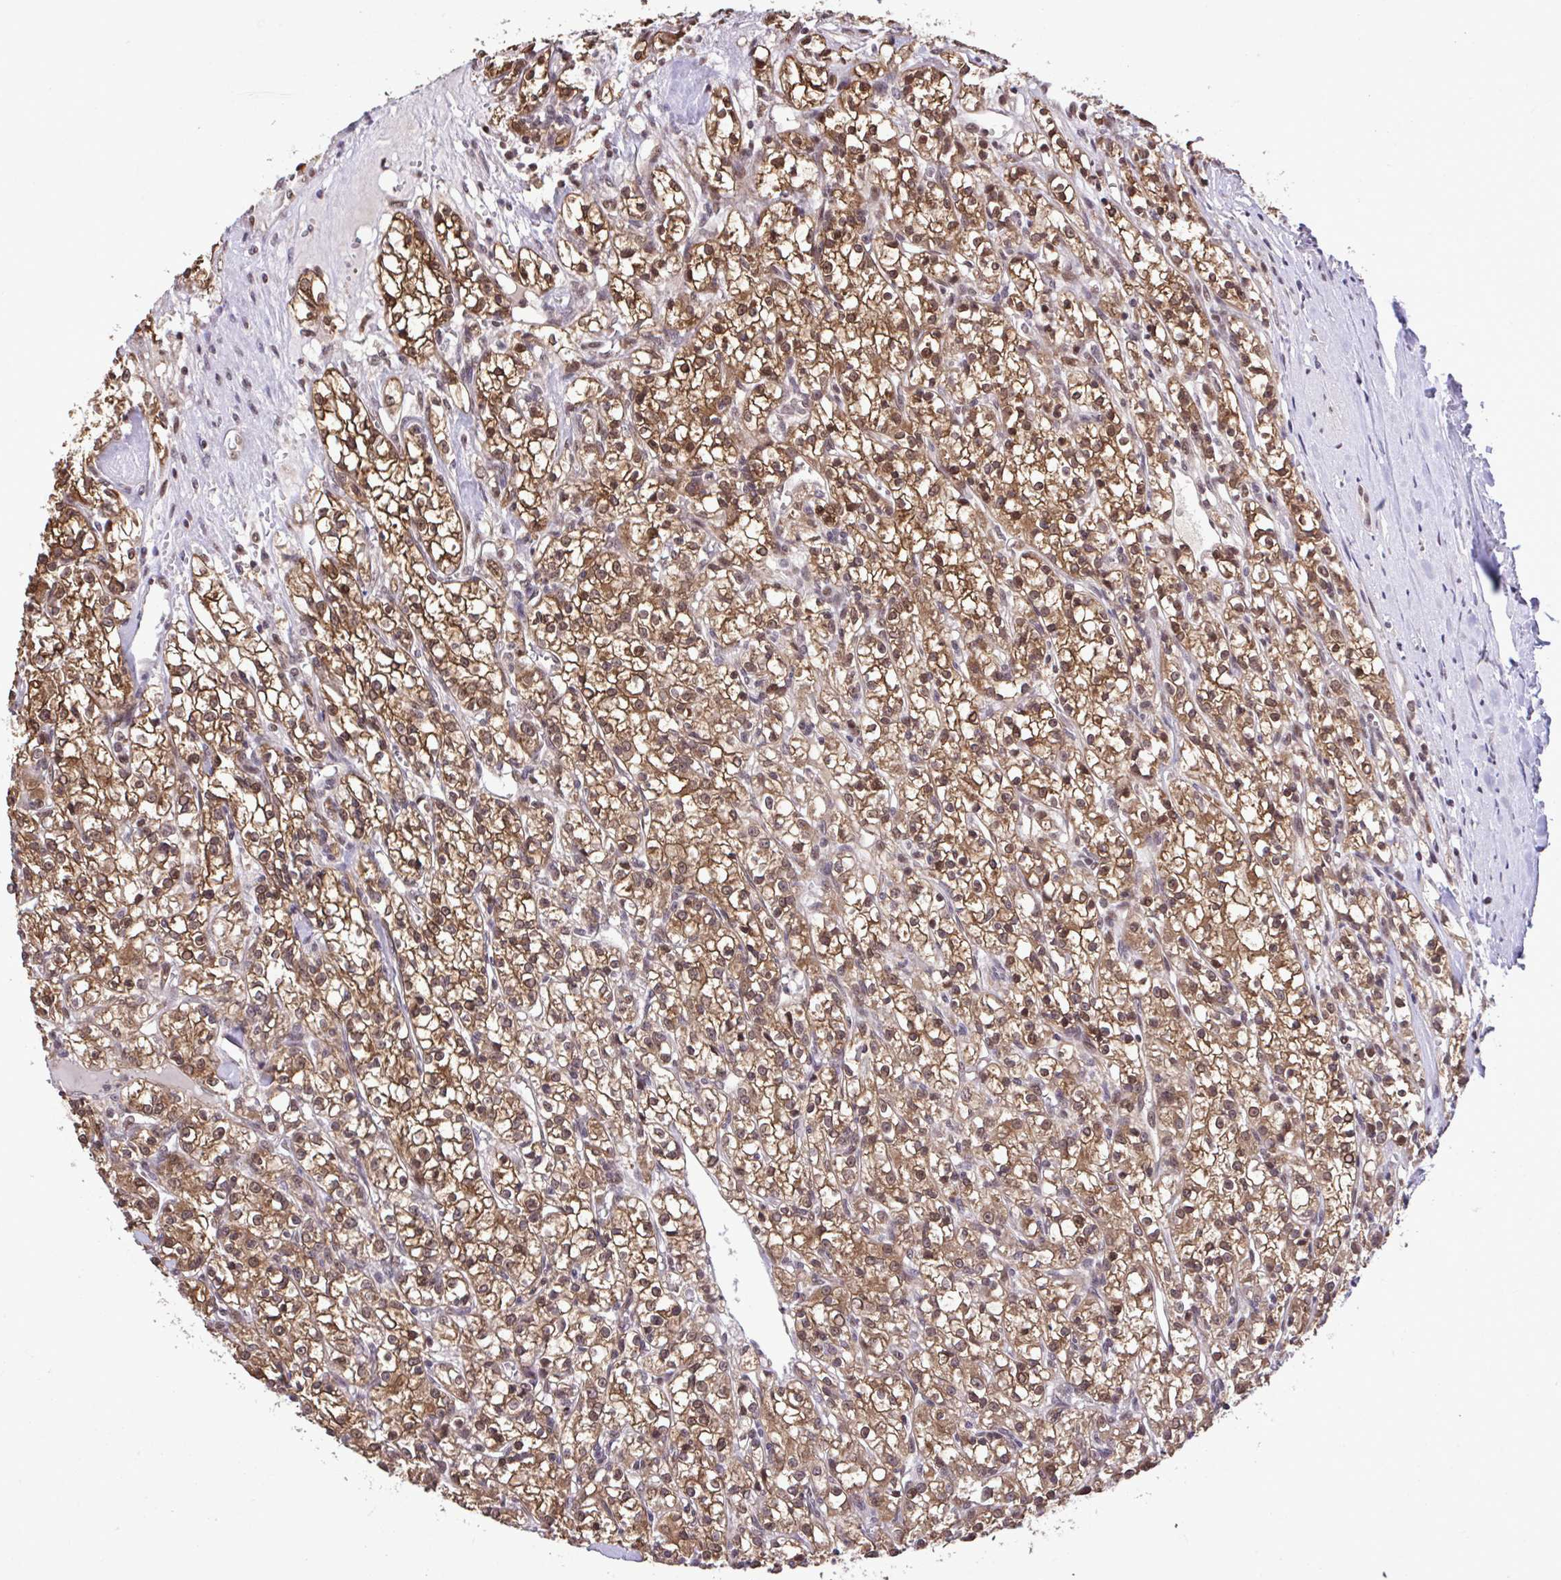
{"staining": {"intensity": "moderate", "quantity": ">75%", "location": "cytoplasmic/membranous,nuclear"}, "tissue": "renal cancer", "cell_type": "Tumor cells", "image_type": "cancer", "snomed": [{"axis": "morphology", "description": "Adenocarcinoma, NOS"}, {"axis": "topography", "description": "Kidney"}], "caption": "A brown stain labels moderate cytoplasmic/membranous and nuclear positivity of a protein in renal cancer (adenocarcinoma) tumor cells.", "gene": "GLIS3", "patient": {"sex": "female", "age": 59}}